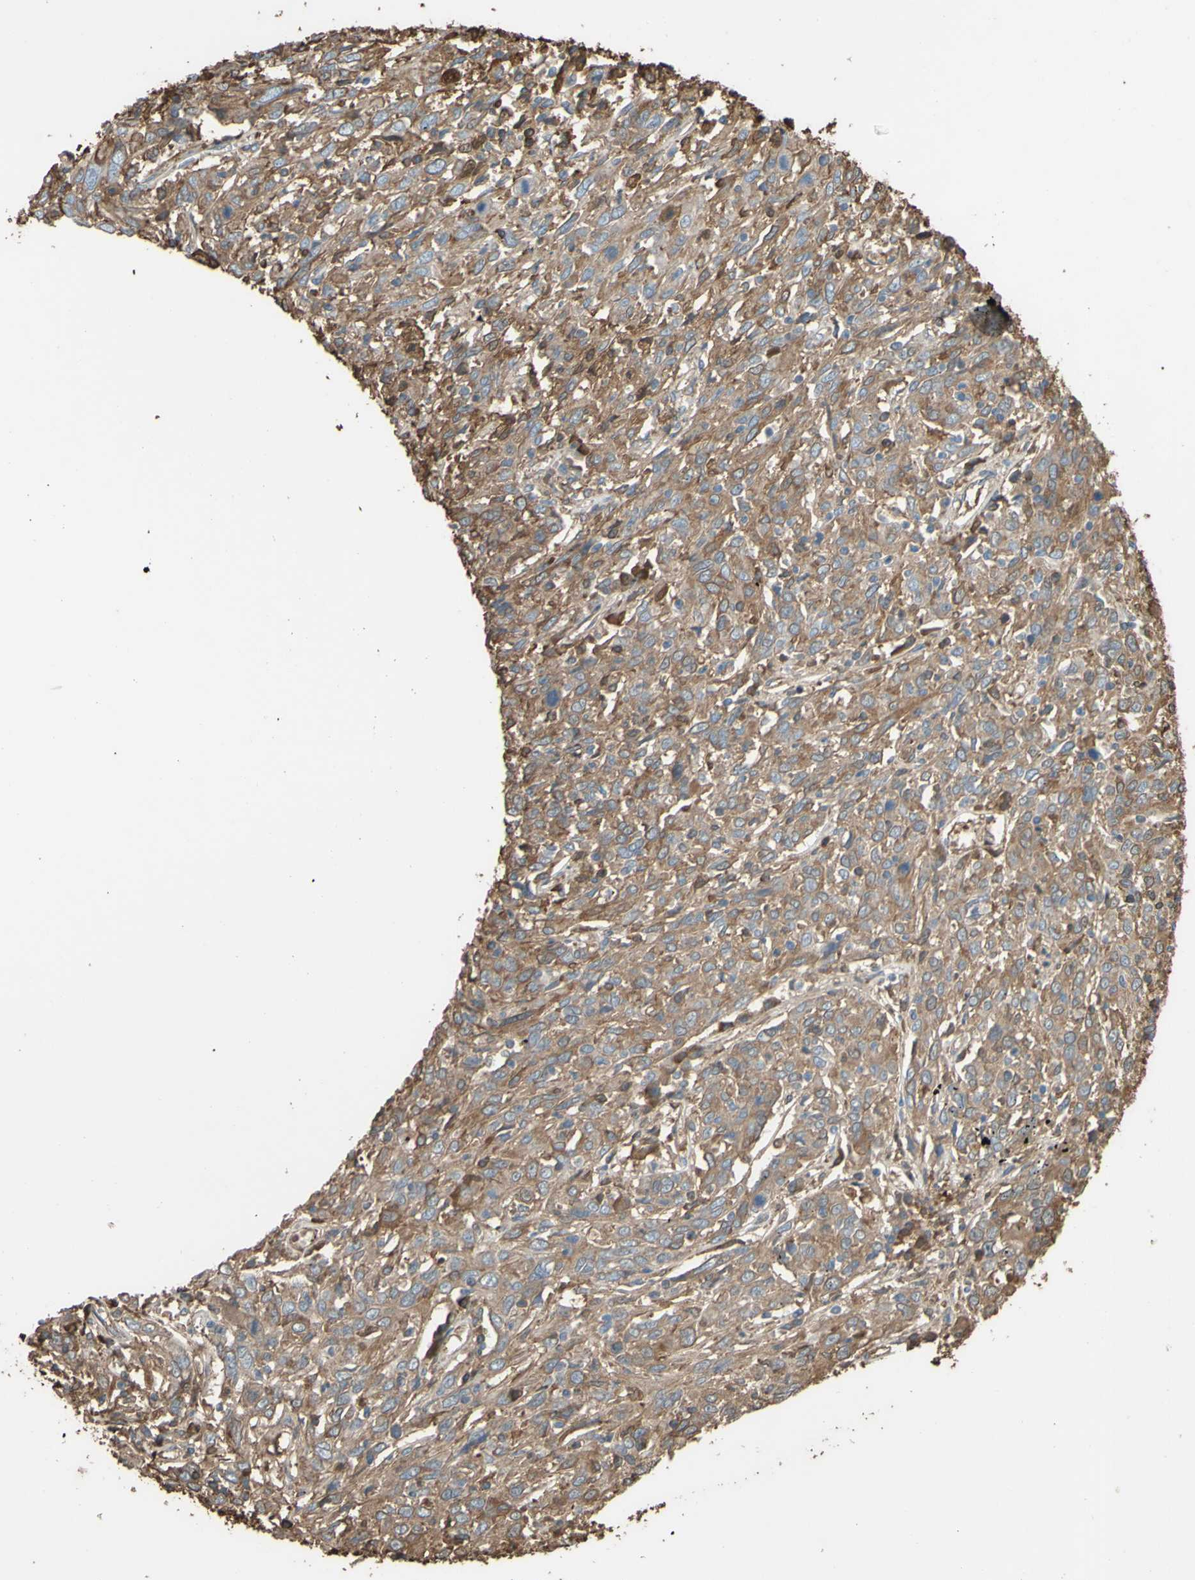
{"staining": {"intensity": "moderate", "quantity": "25%-75%", "location": "cytoplasmic/membranous"}, "tissue": "cervical cancer", "cell_type": "Tumor cells", "image_type": "cancer", "snomed": [{"axis": "morphology", "description": "Squamous cell carcinoma, NOS"}, {"axis": "topography", "description": "Cervix"}], "caption": "Immunohistochemistry (IHC) (DAB (3,3'-diaminobenzidine)) staining of human cervical cancer reveals moderate cytoplasmic/membranous protein staining in about 25%-75% of tumor cells.", "gene": "PTGDS", "patient": {"sex": "female", "age": 46}}